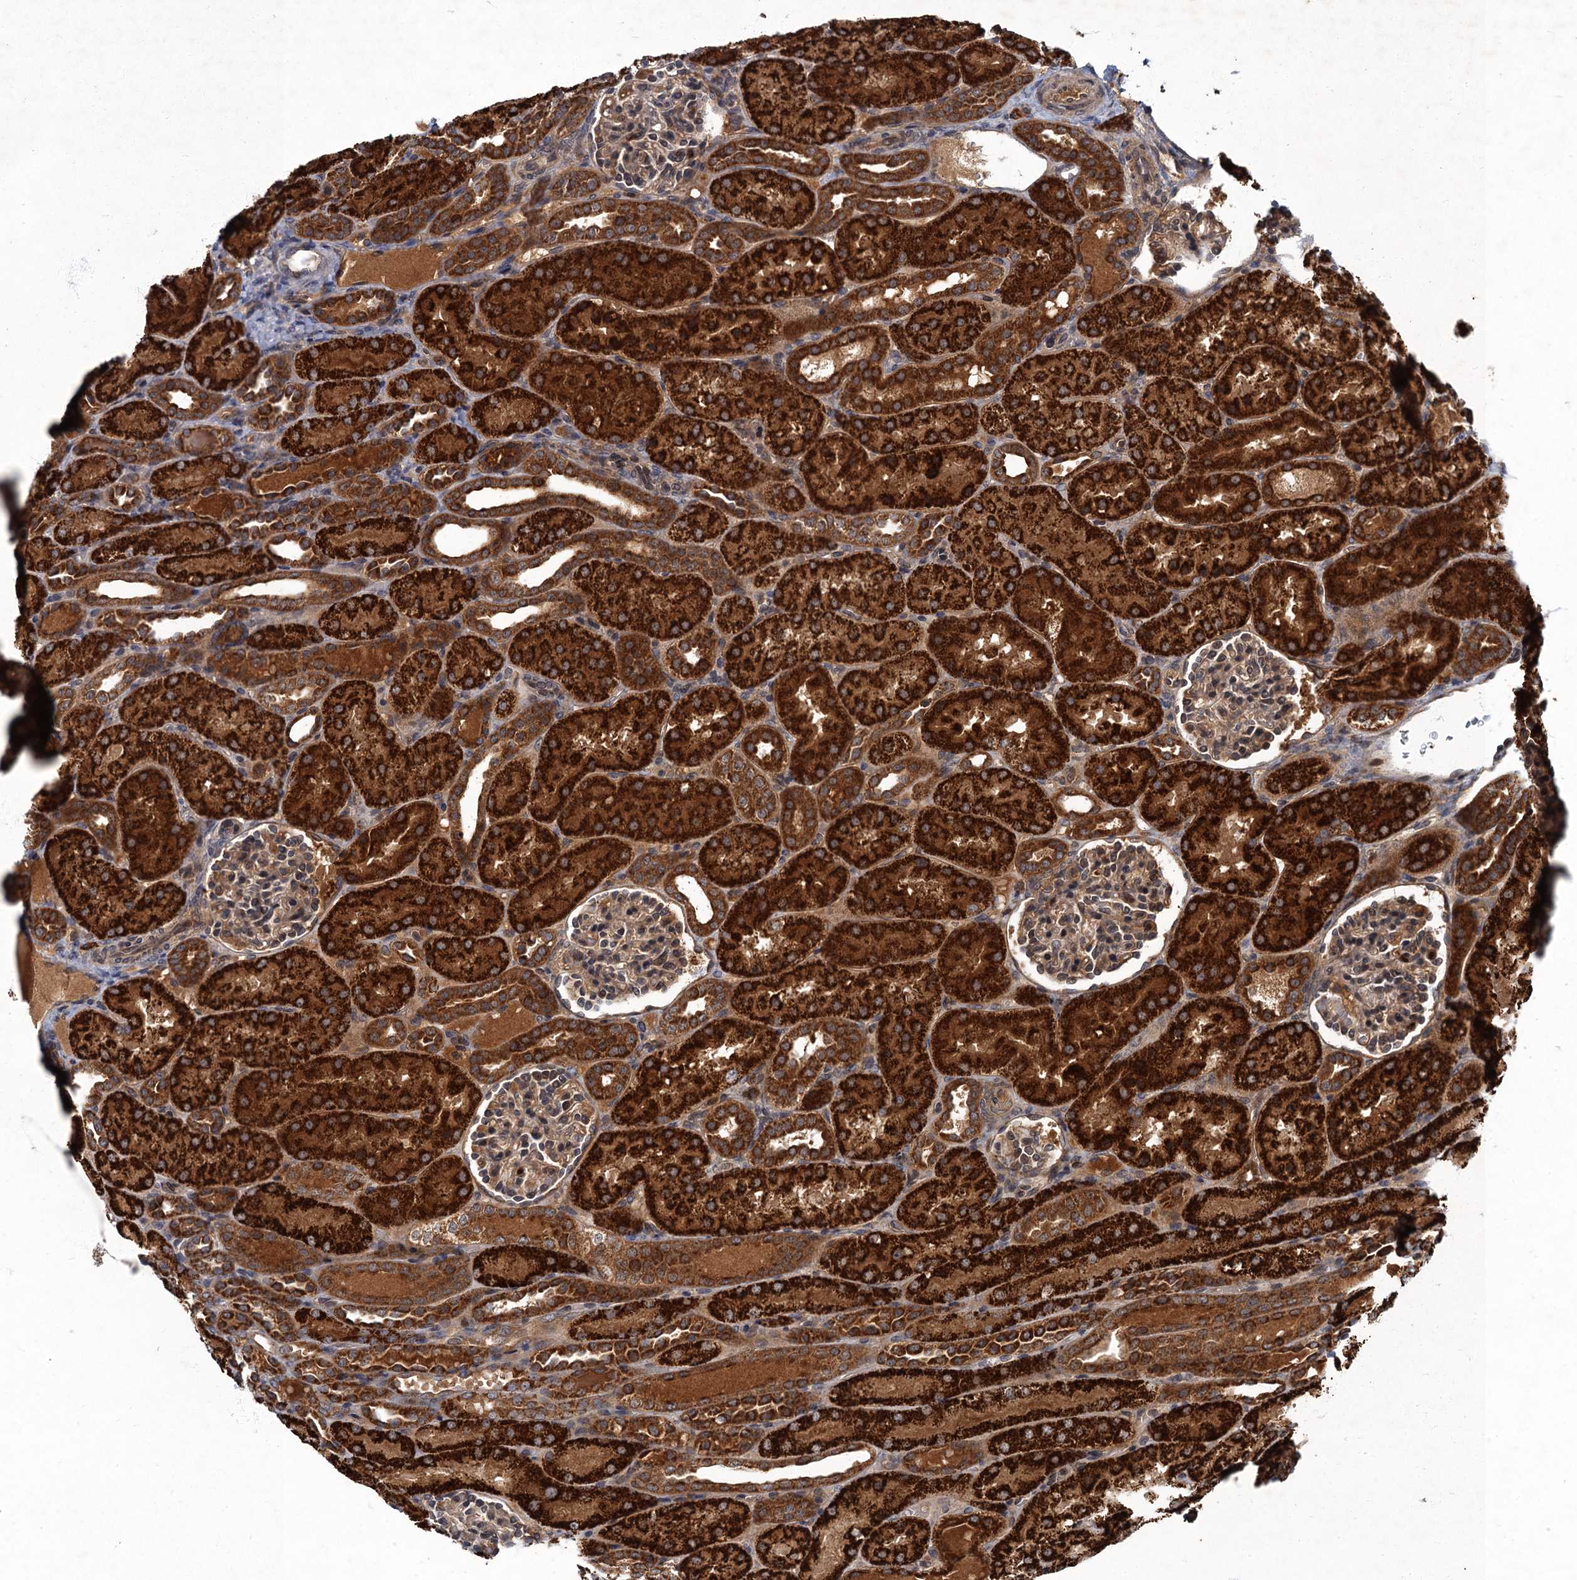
{"staining": {"intensity": "moderate", "quantity": ">75%", "location": "cytoplasmic/membranous"}, "tissue": "kidney", "cell_type": "Cells in glomeruli", "image_type": "normal", "snomed": [{"axis": "morphology", "description": "Normal tissue, NOS"}, {"axis": "topography", "description": "Kidney"}], "caption": "Kidney stained for a protein displays moderate cytoplasmic/membranous positivity in cells in glomeruli. Immunohistochemistry stains the protein of interest in brown and the nuclei are stained blue.", "gene": "SLC11A2", "patient": {"sex": "male", "age": 1}}